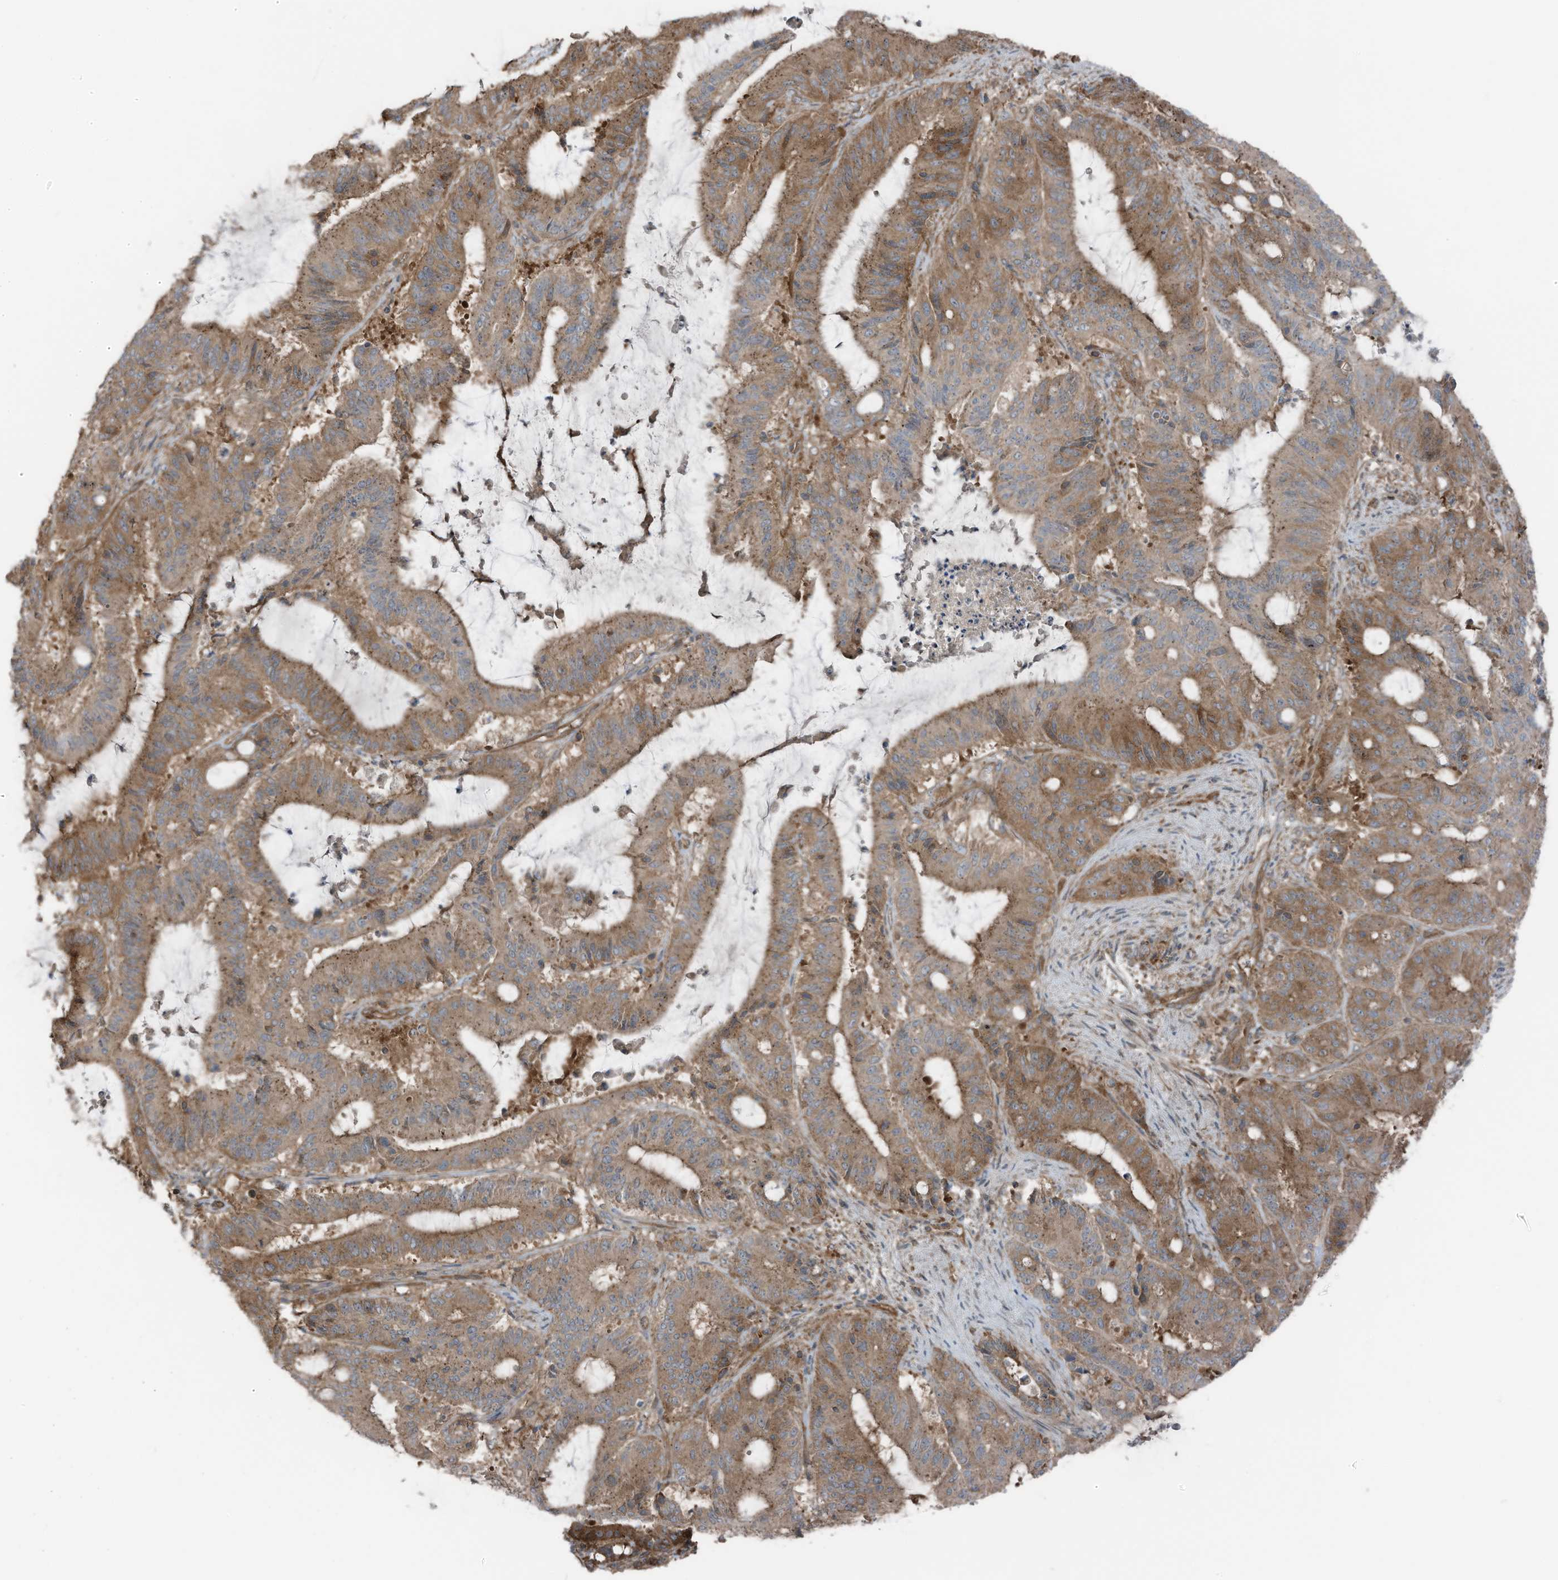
{"staining": {"intensity": "moderate", "quantity": ">75%", "location": "cytoplasmic/membranous"}, "tissue": "liver cancer", "cell_type": "Tumor cells", "image_type": "cancer", "snomed": [{"axis": "morphology", "description": "Normal tissue, NOS"}, {"axis": "morphology", "description": "Cholangiocarcinoma"}, {"axis": "topography", "description": "Liver"}, {"axis": "topography", "description": "Peripheral nerve tissue"}], "caption": "IHC of human liver cancer demonstrates medium levels of moderate cytoplasmic/membranous positivity in approximately >75% of tumor cells. (IHC, brightfield microscopy, high magnification).", "gene": "TXNDC9", "patient": {"sex": "female", "age": 73}}